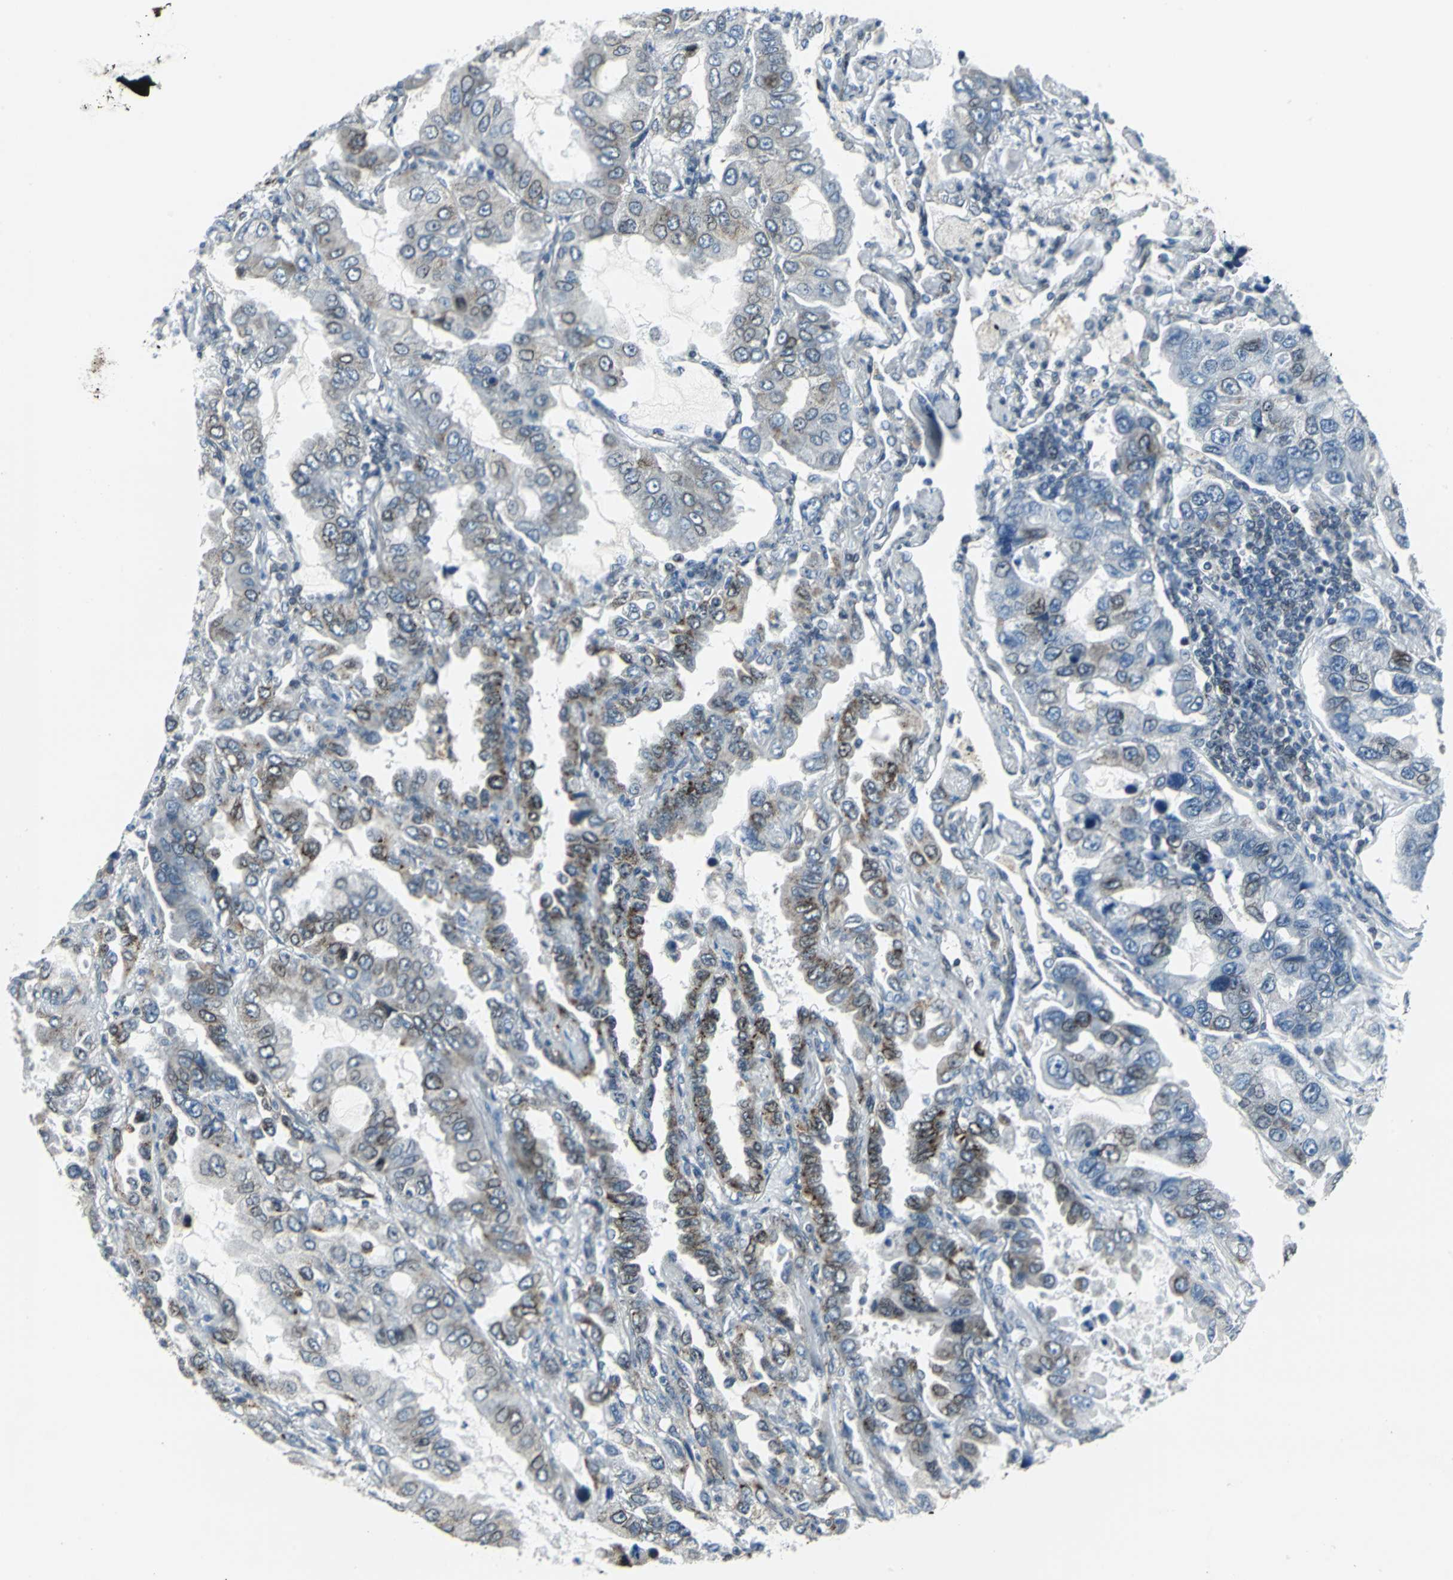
{"staining": {"intensity": "weak", "quantity": "25%-75%", "location": "cytoplasmic/membranous"}, "tissue": "lung cancer", "cell_type": "Tumor cells", "image_type": "cancer", "snomed": [{"axis": "morphology", "description": "Adenocarcinoma, NOS"}, {"axis": "topography", "description": "Lung"}], "caption": "Adenocarcinoma (lung) was stained to show a protein in brown. There is low levels of weak cytoplasmic/membranous staining in approximately 25%-75% of tumor cells.", "gene": "SNUPN", "patient": {"sex": "male", "age": 64}}